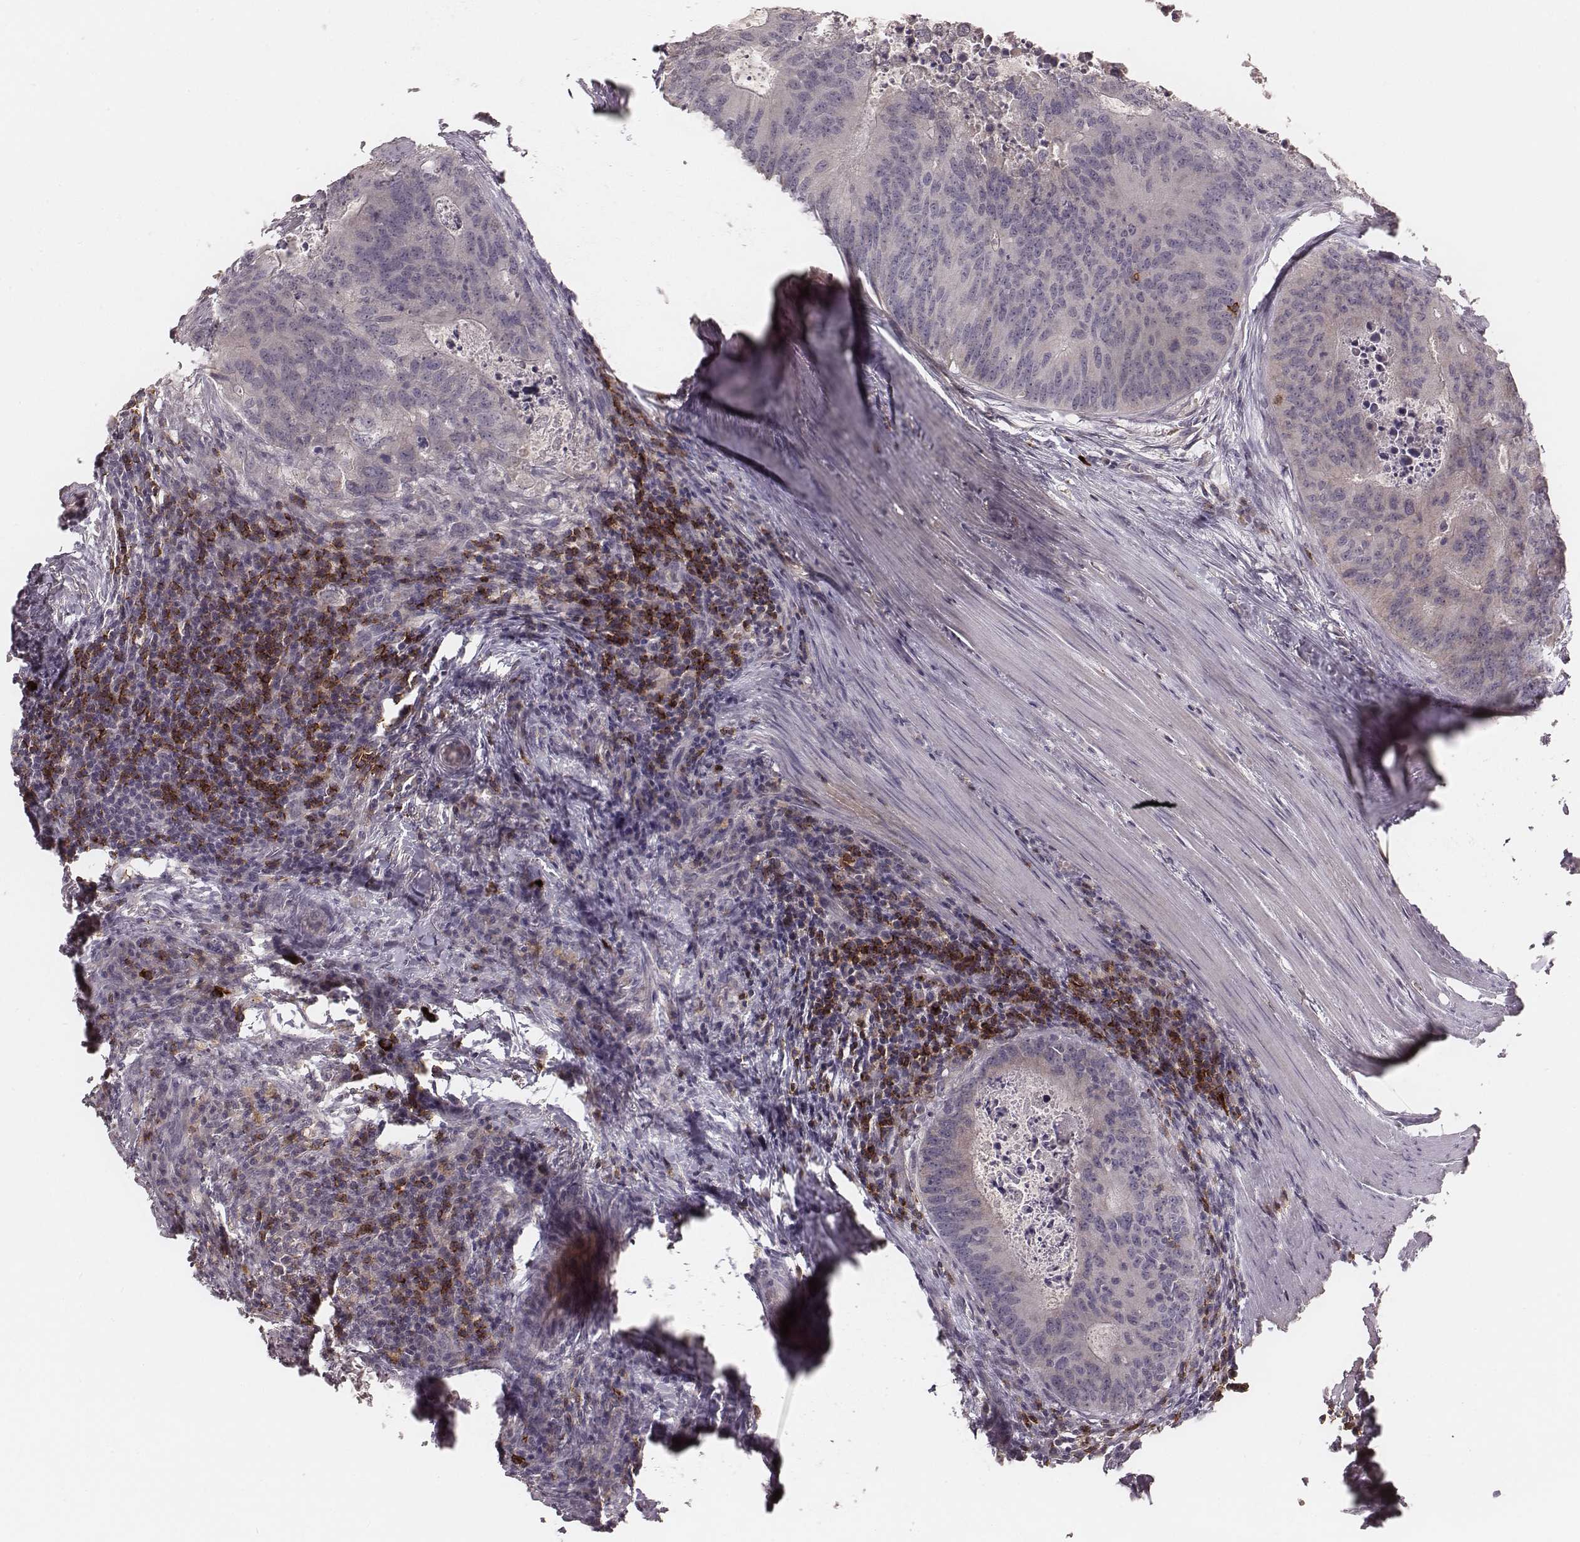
{"staining": {"intensity": "negative", "quantity": "none", "location": "none"}, "tissue": "colorectal cancer", "cell_type": "Tumor cells", "image_type": "cancer", "snomed": [{"axis": "morphology", "description": "Adenocarcinoma, NOS"}, {"axis": "topography", "description": "Colon"}], "caption": "This is an IHC image of human adenocarcinoma (colorectal). There is no expression in tumor cells.", "gene": "CD8A", "patient": {"sex": "male", "age": 67}}